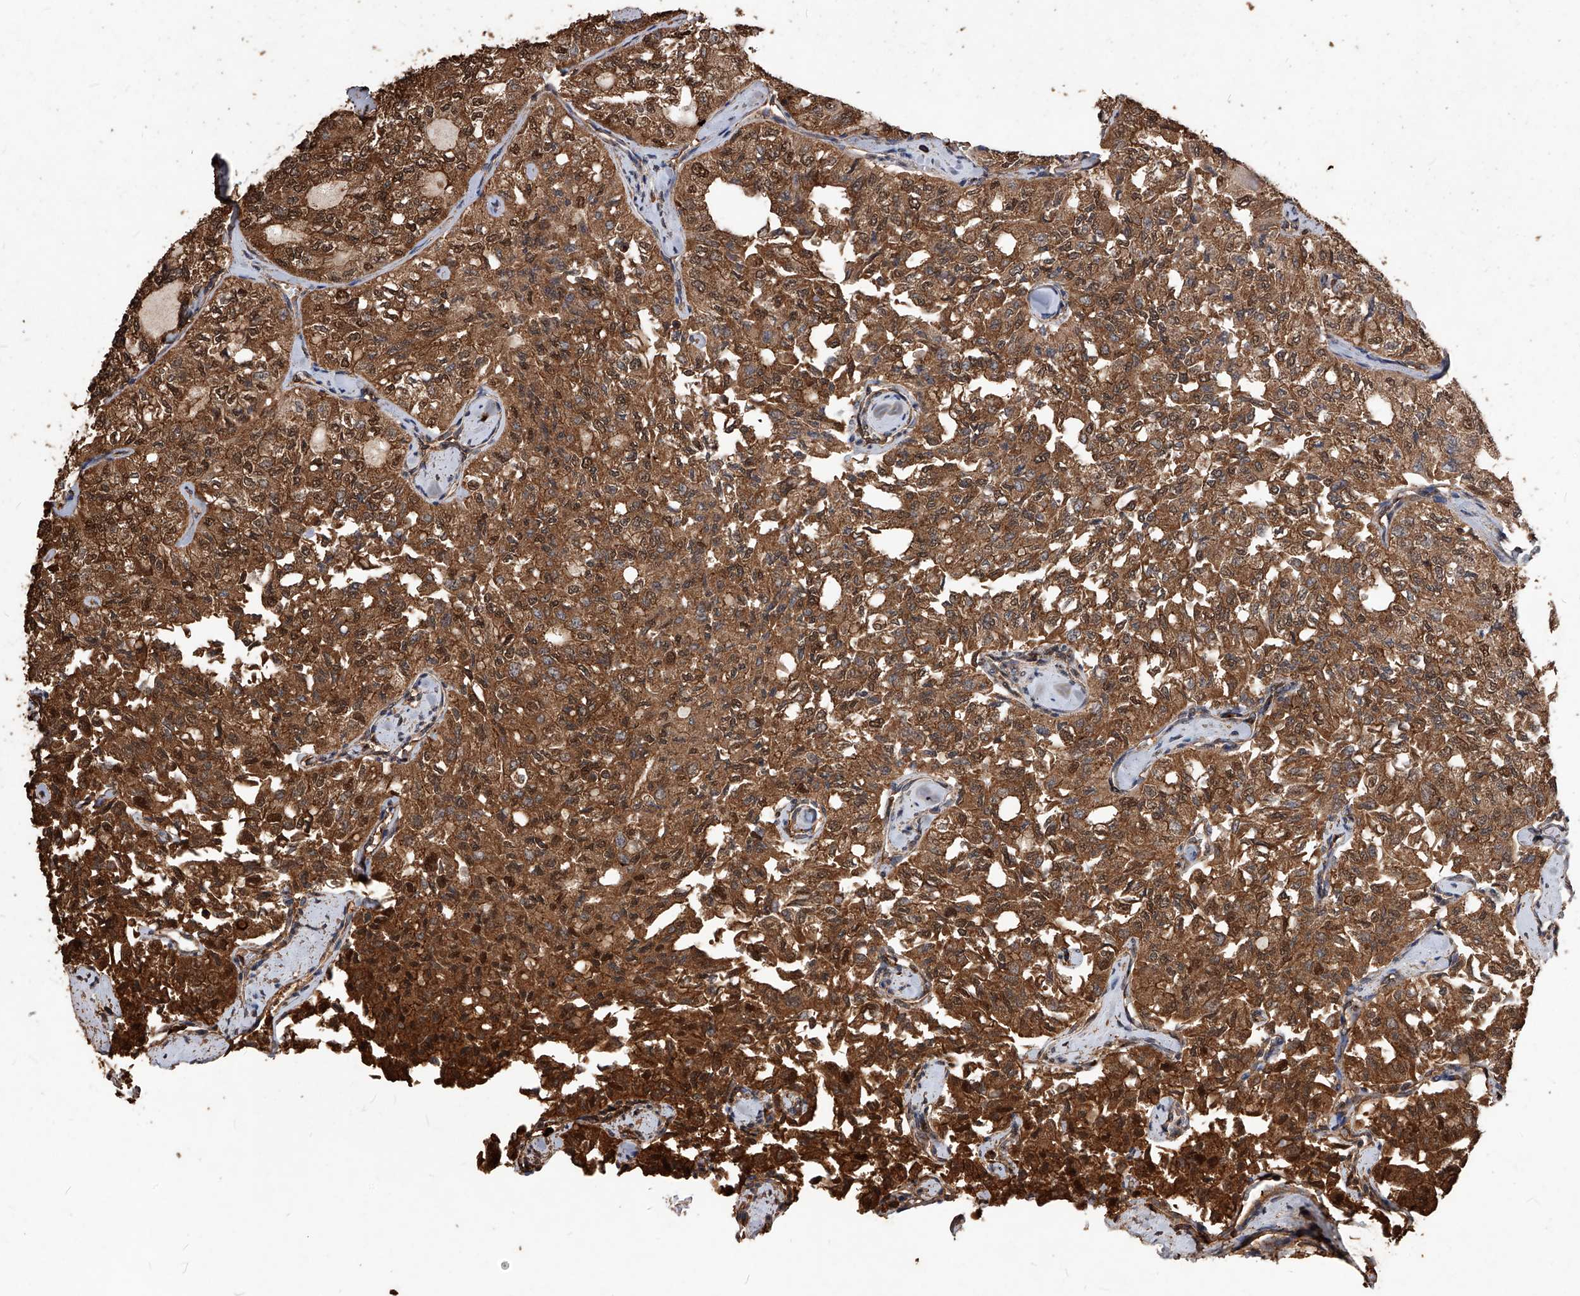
{"staining": {"intensity": "moderate", "quantity": ">75%", "location": "cytoplasmic/membranous,nuclear"}, "tissue": "thyroid cancer", "cell_type": "Tumor cells", "image_type": "cancer", "snomed": [{"axis": "morphology", "description": "Follicular adenoma carcinoma, NOS"}, {"axis": "topography", "description": "Thyroid gland"}], "caption": "A medium amount of moderate cytoplasmic/membranous and nuclear staining is appreciated in approximately >75% of tumor cells in thyroid cancer (follicular adenoma carcinoma) tissue.", "gene": "UCP2", "patient": {"sex": "male", "age": 75}}